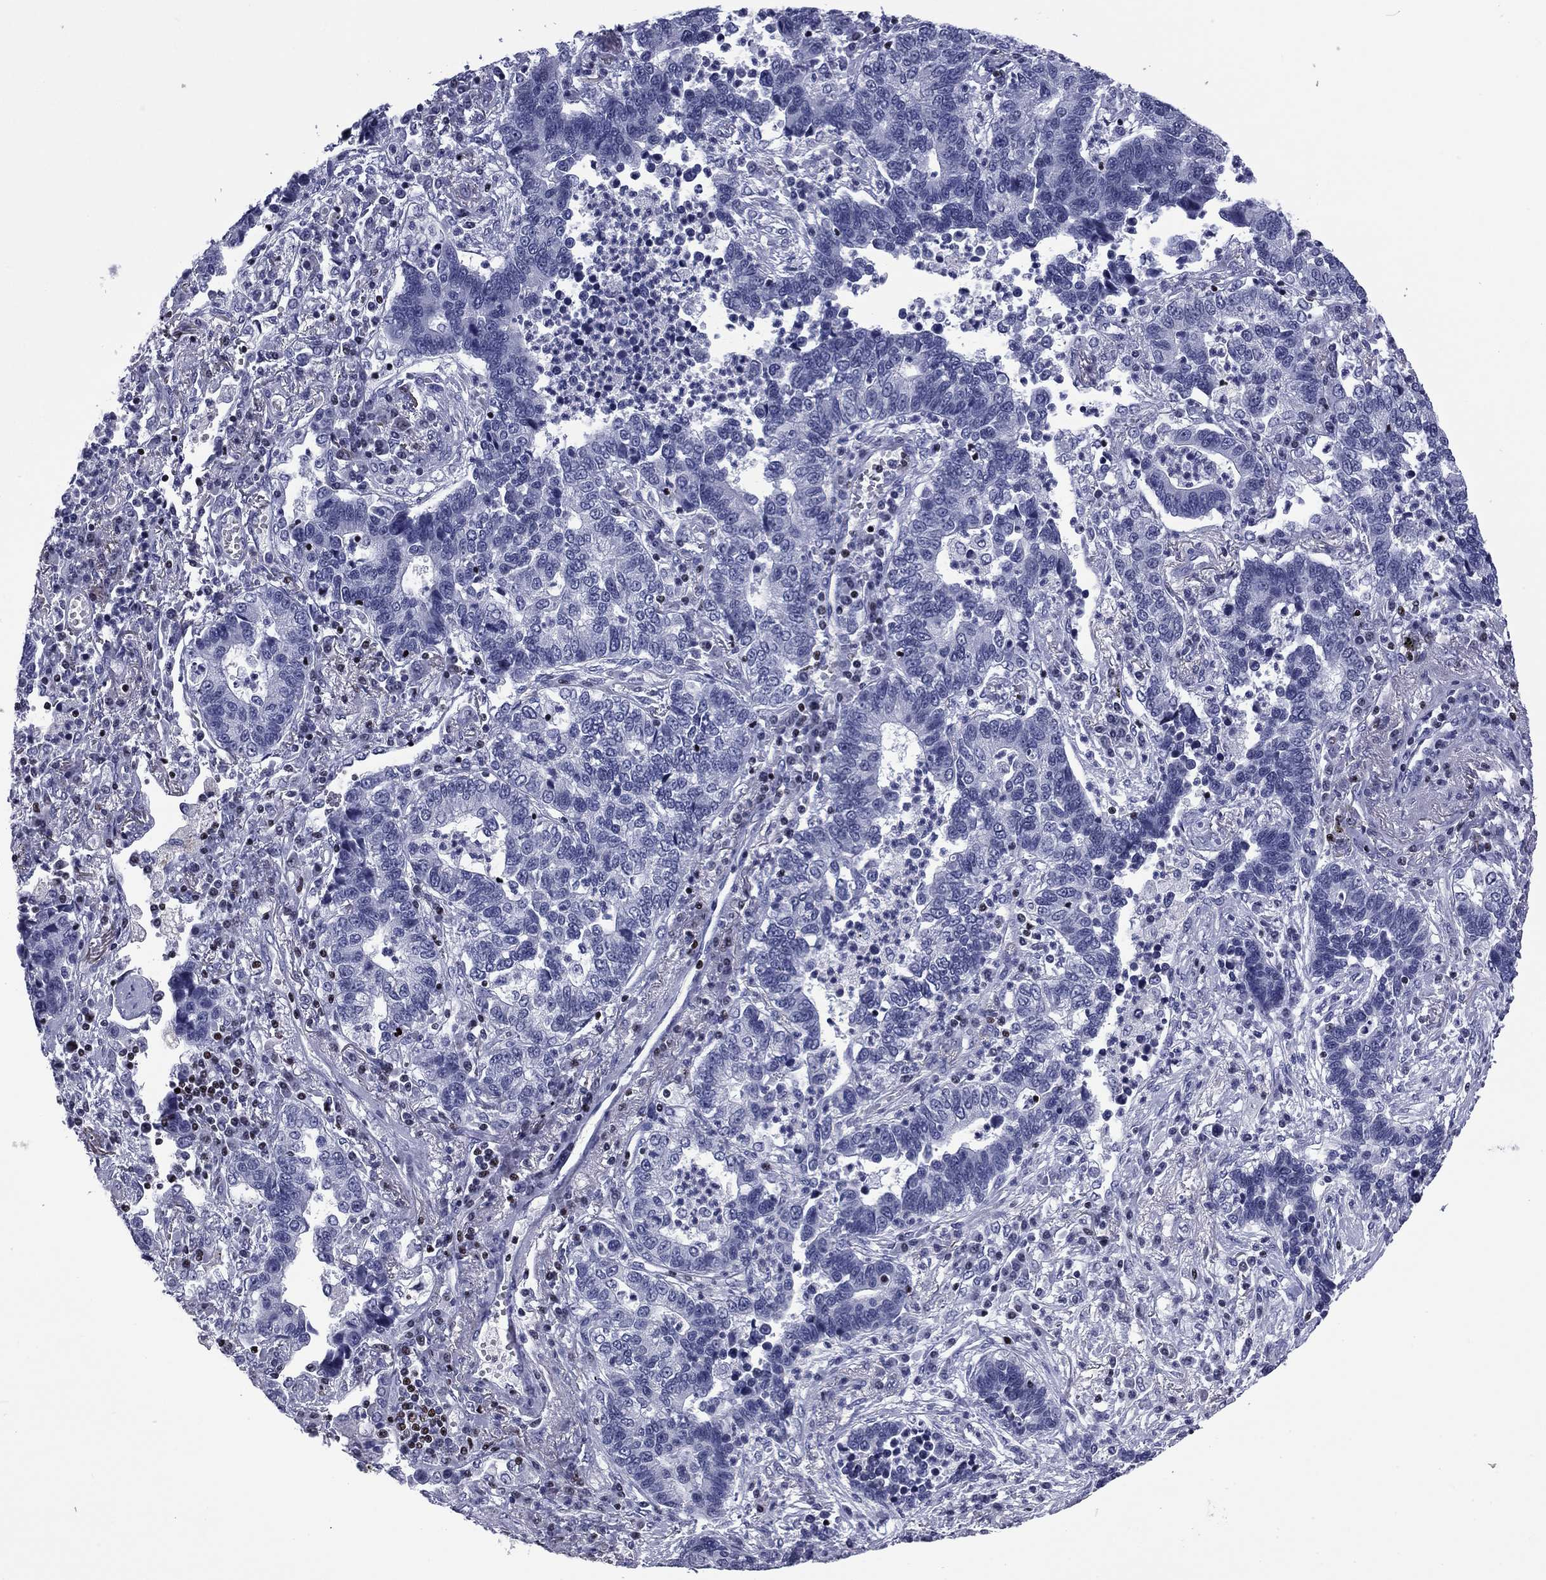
{"staining": {"intensity": "negative", "quantity": "none", "location": "none"}, "tissue": "lung cancer", "cell_type": "Tumor cells", "image_type": "cancer", "snomed": [{"axis": "morphology", "description": "Adenocarcinoma, NOS"}, {"axis": "topography", "description": "Lung"}], "caption": "This is an IHC photomicrograph of human lung adenocarcinoma. There is no expression in tumor cells.", "gene": "IKZF3", "patient": {"sex": "female", "age": 57}}